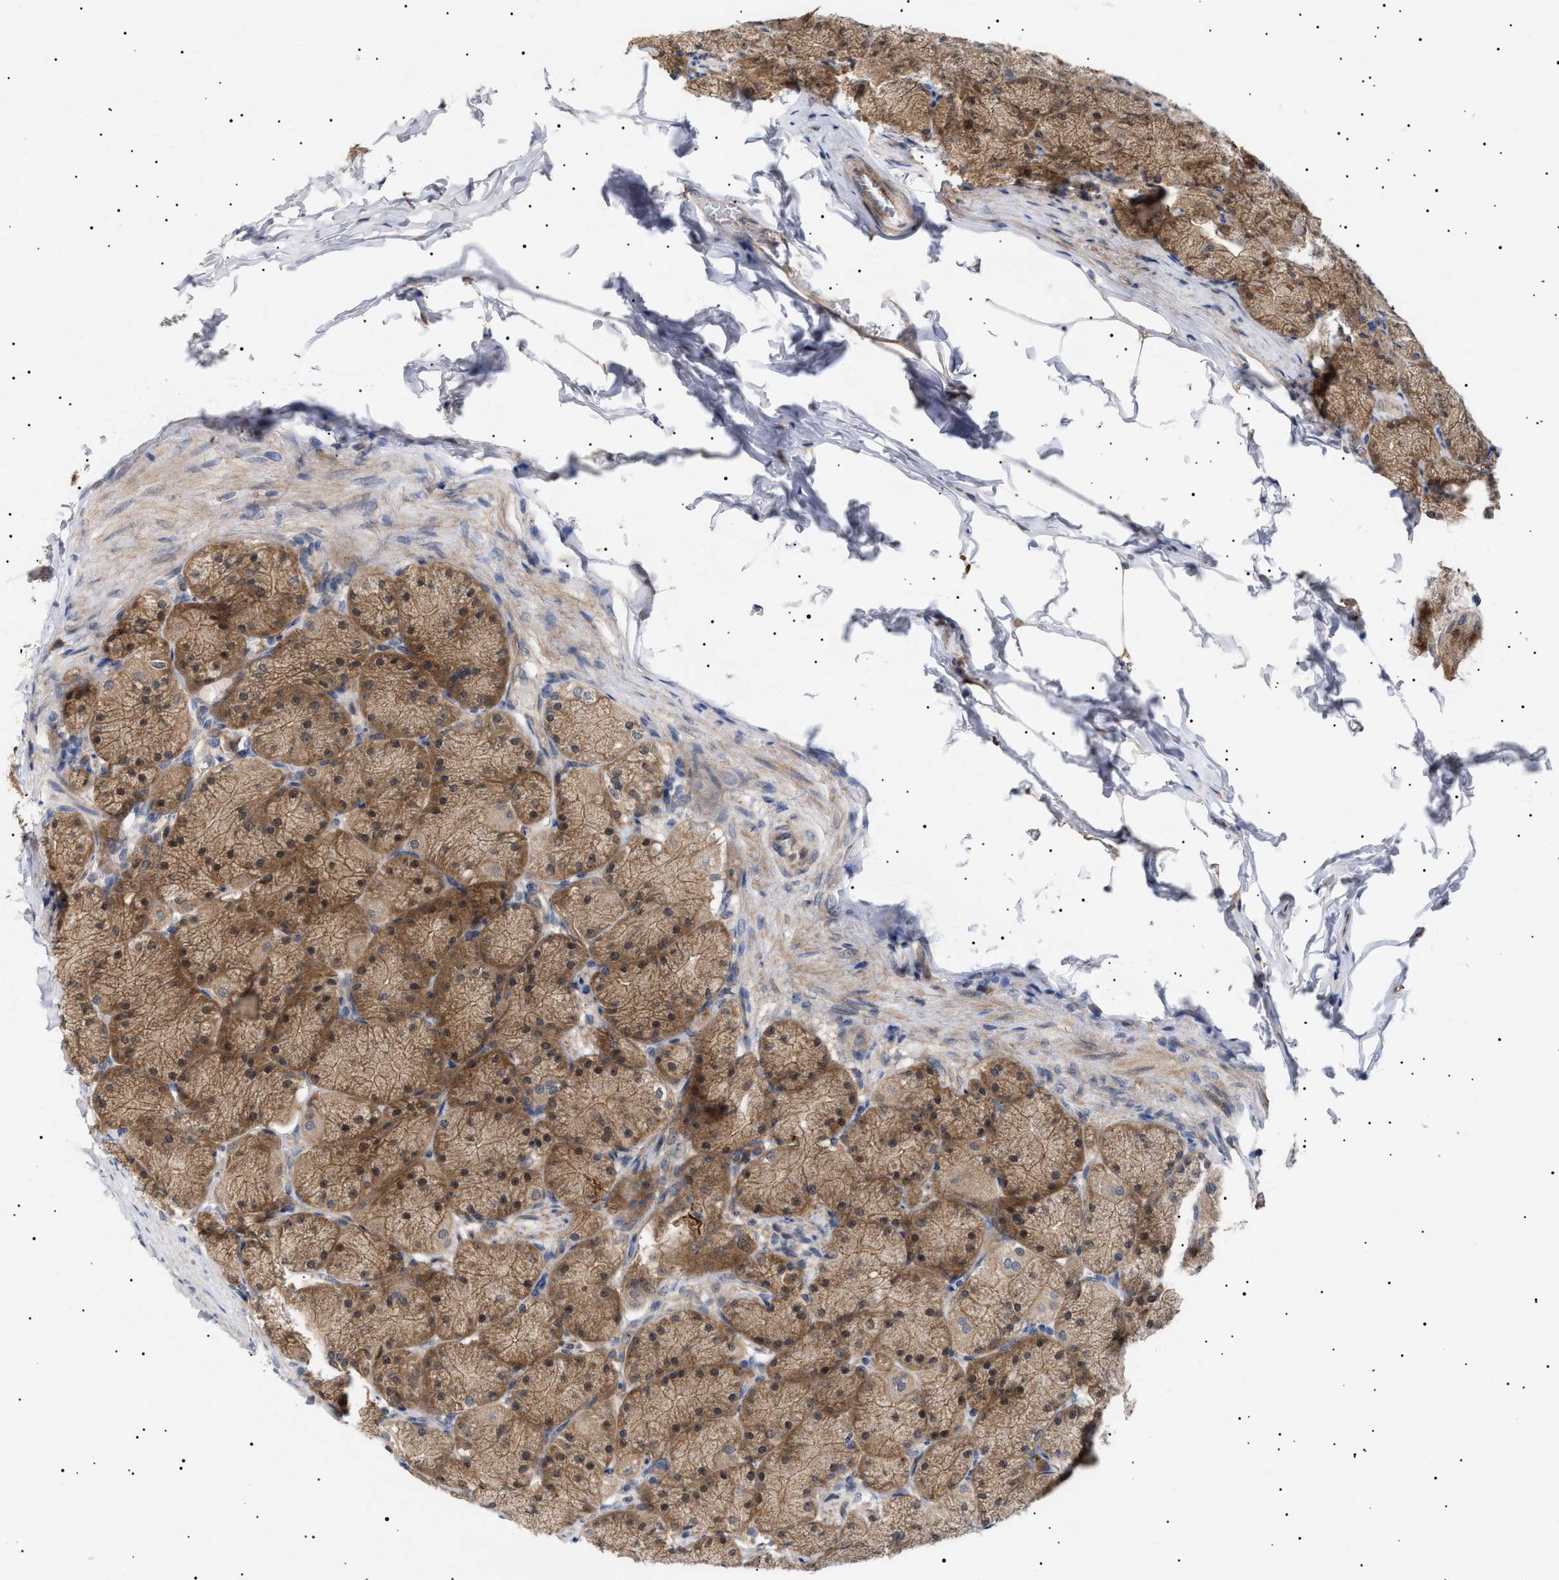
{"staining": {"intensity": "moderate", "quantity": ">75%", "location": "cytoplasmic/membranous"}, "tissue": "stomach", "cell_type": "Glandular cells", "image_type": "normal", "snomed": [{"axis": "morphology", "description": "Normal tissue, NOS"}, {"axis": "topography", "description": "Stomach, upper"}], "caption": "Protein staining of benign stomach shows moderate cytoplasmic/membranous positivity in approximately >75% of glandular cells.", "gene": "NPLOC4", "patient": {"sex": "female", "age": 56}}